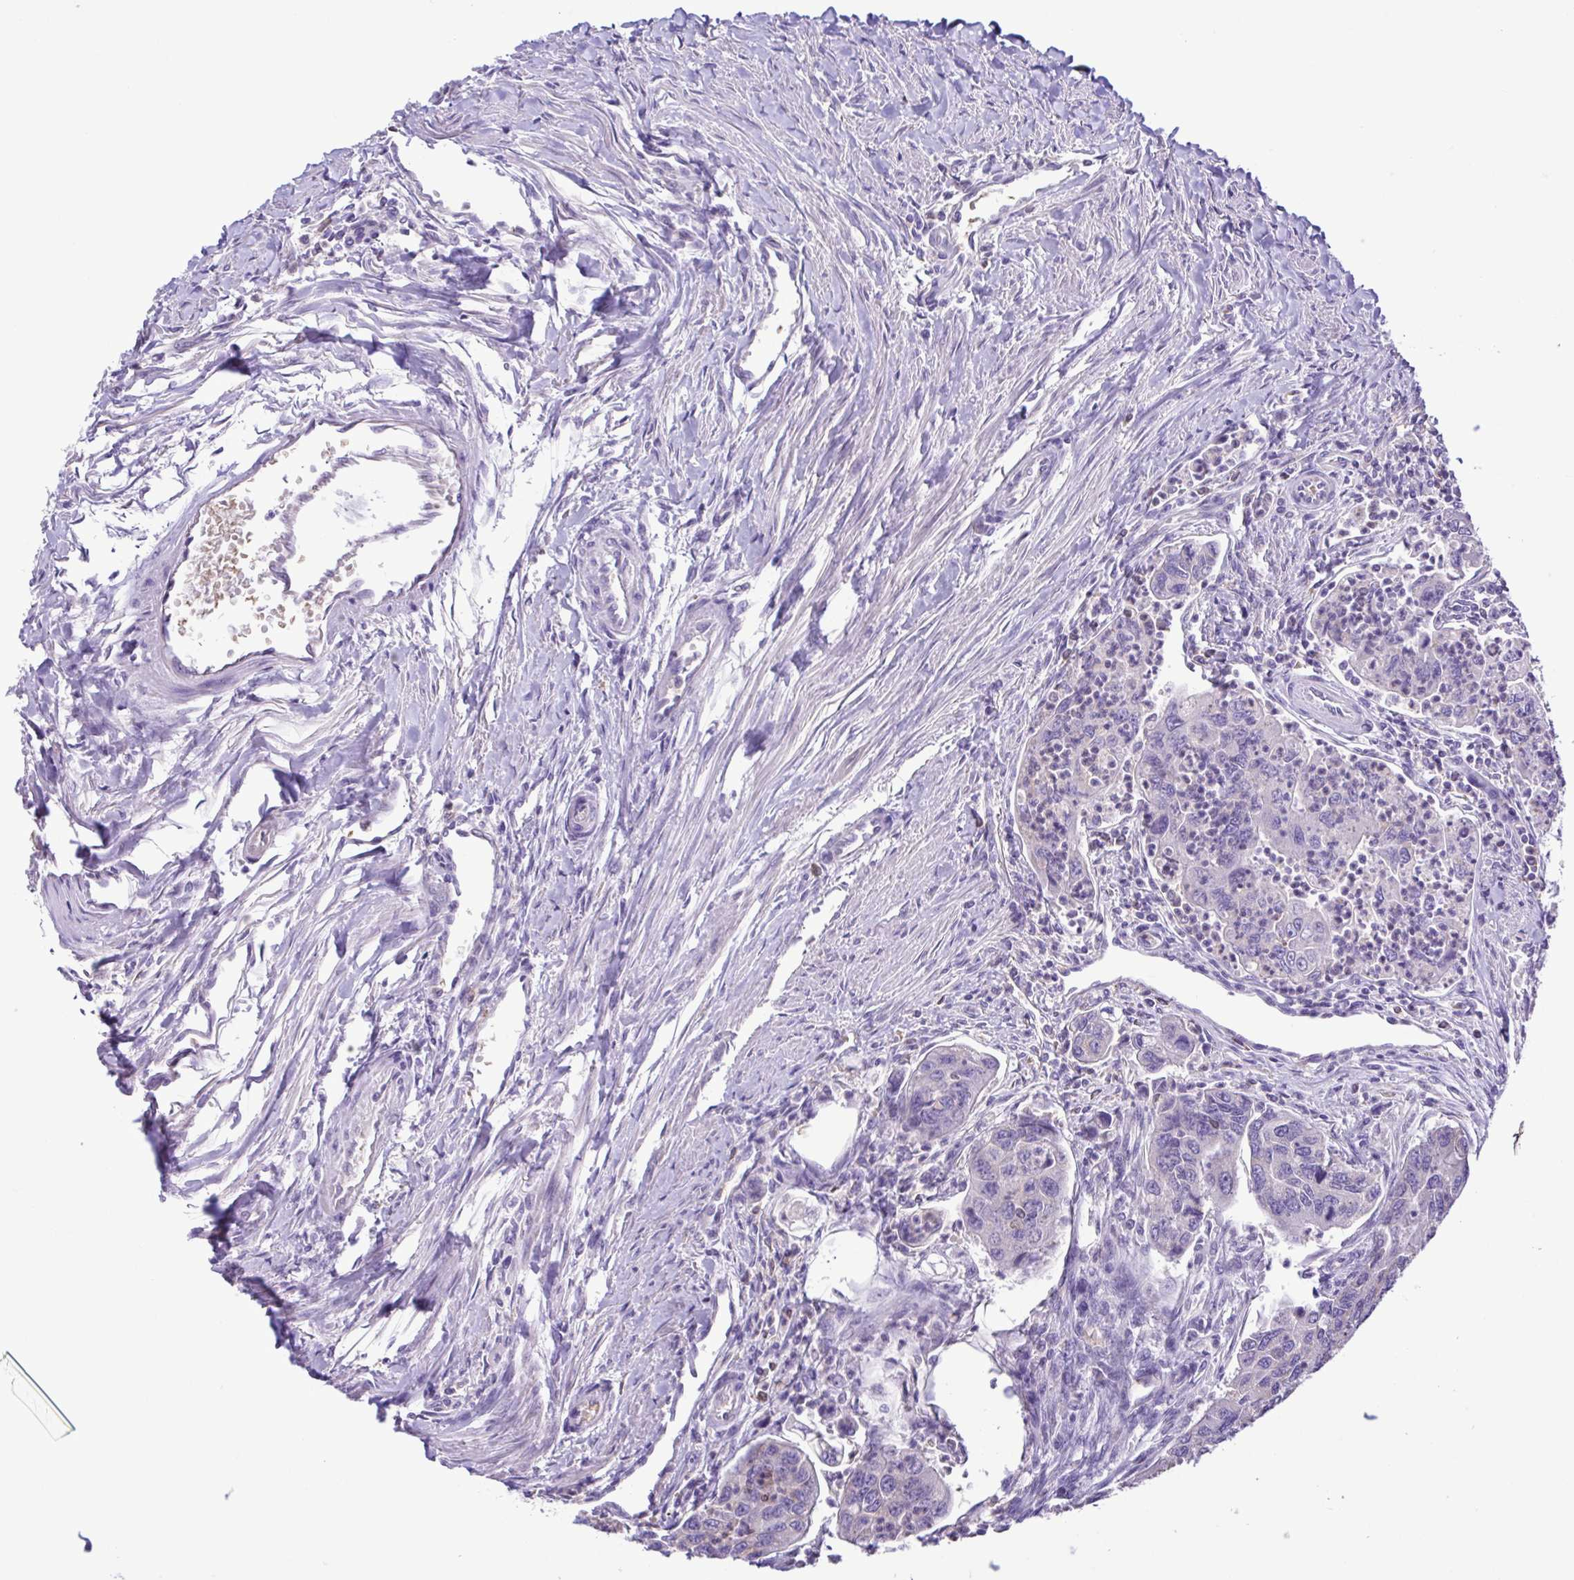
{"staining": {"intensity": "negative", "quantity": "none", "location": "none"}, "tissue": "colorectal cancer", "cell_type": "Tumor cells", "image_type": "cancer", "snomed": [{"axis": "morphology", "description": "Adenocarcinoma, NOS"}, {"axis": "topography", "description": "Colon"}], "caption": "DAB immunohistochemical staining of human colorectal cancer (adenocarcinoma) displays no significant staining in tumor cells.", "gene": "CBY2", "patient": {"sex": "female", "age": 67}}